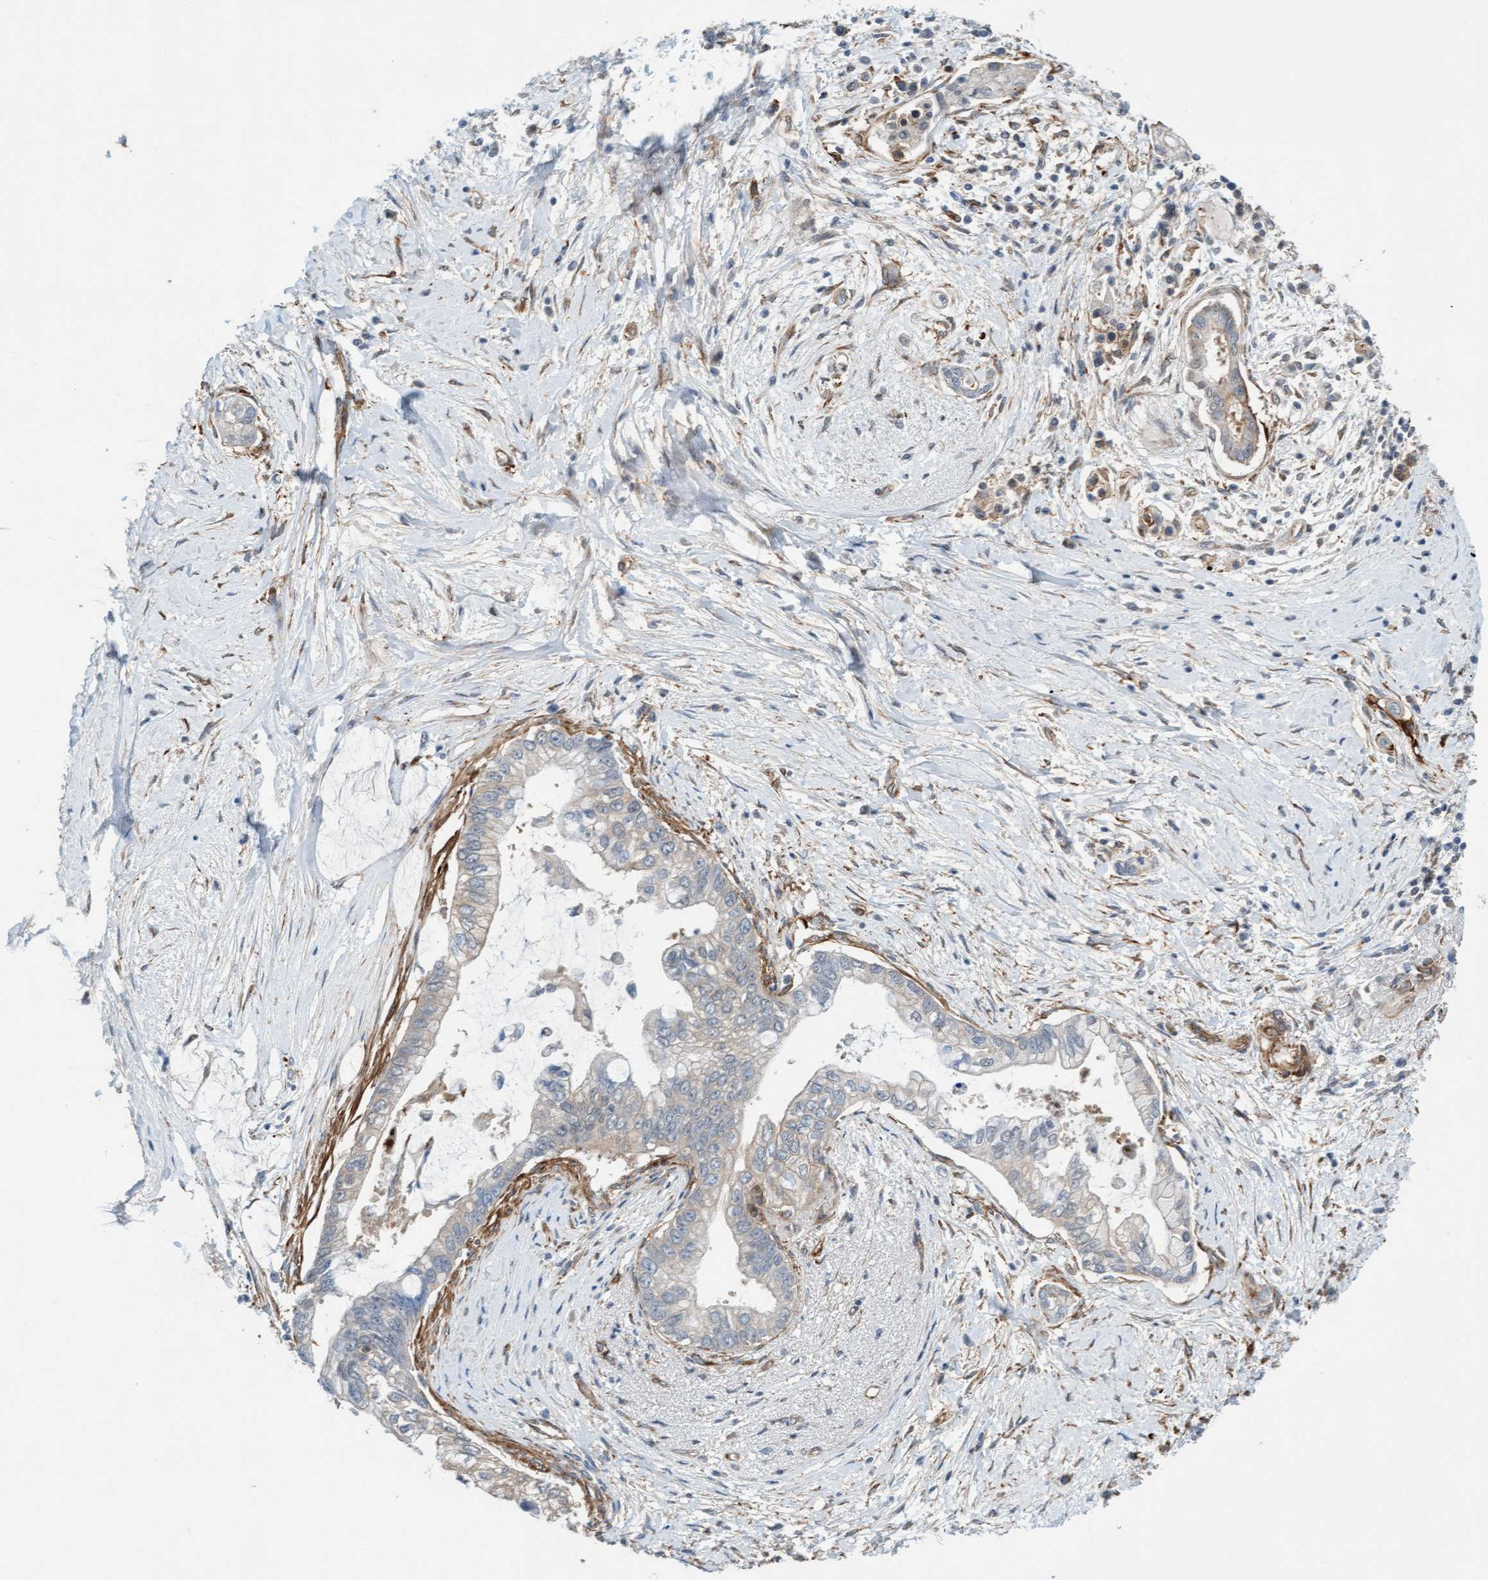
{"staining": {"intensity": "weak", "quantity": "<25%", "location": "cytoplasmic/membranous"}, "tissue": "pancreatic cancer", "cell_type": "Tumor cells", "image_type": "cancer", "snomed": [{"axis": "morphology", "description": "Adenocarcinoma, NOS"}, {"axis": "topography", "description": "Pancreas"}], "caption": "Immunohistochemistry of human adenocarcinoma (pancreatic) reveals no positivity in tumor cells. (DAB immunohistochemistry (IHC) with hematoxylin counter stain).", "gene": "FMNL3", "patient": {"sex": "male", "age": 59}}